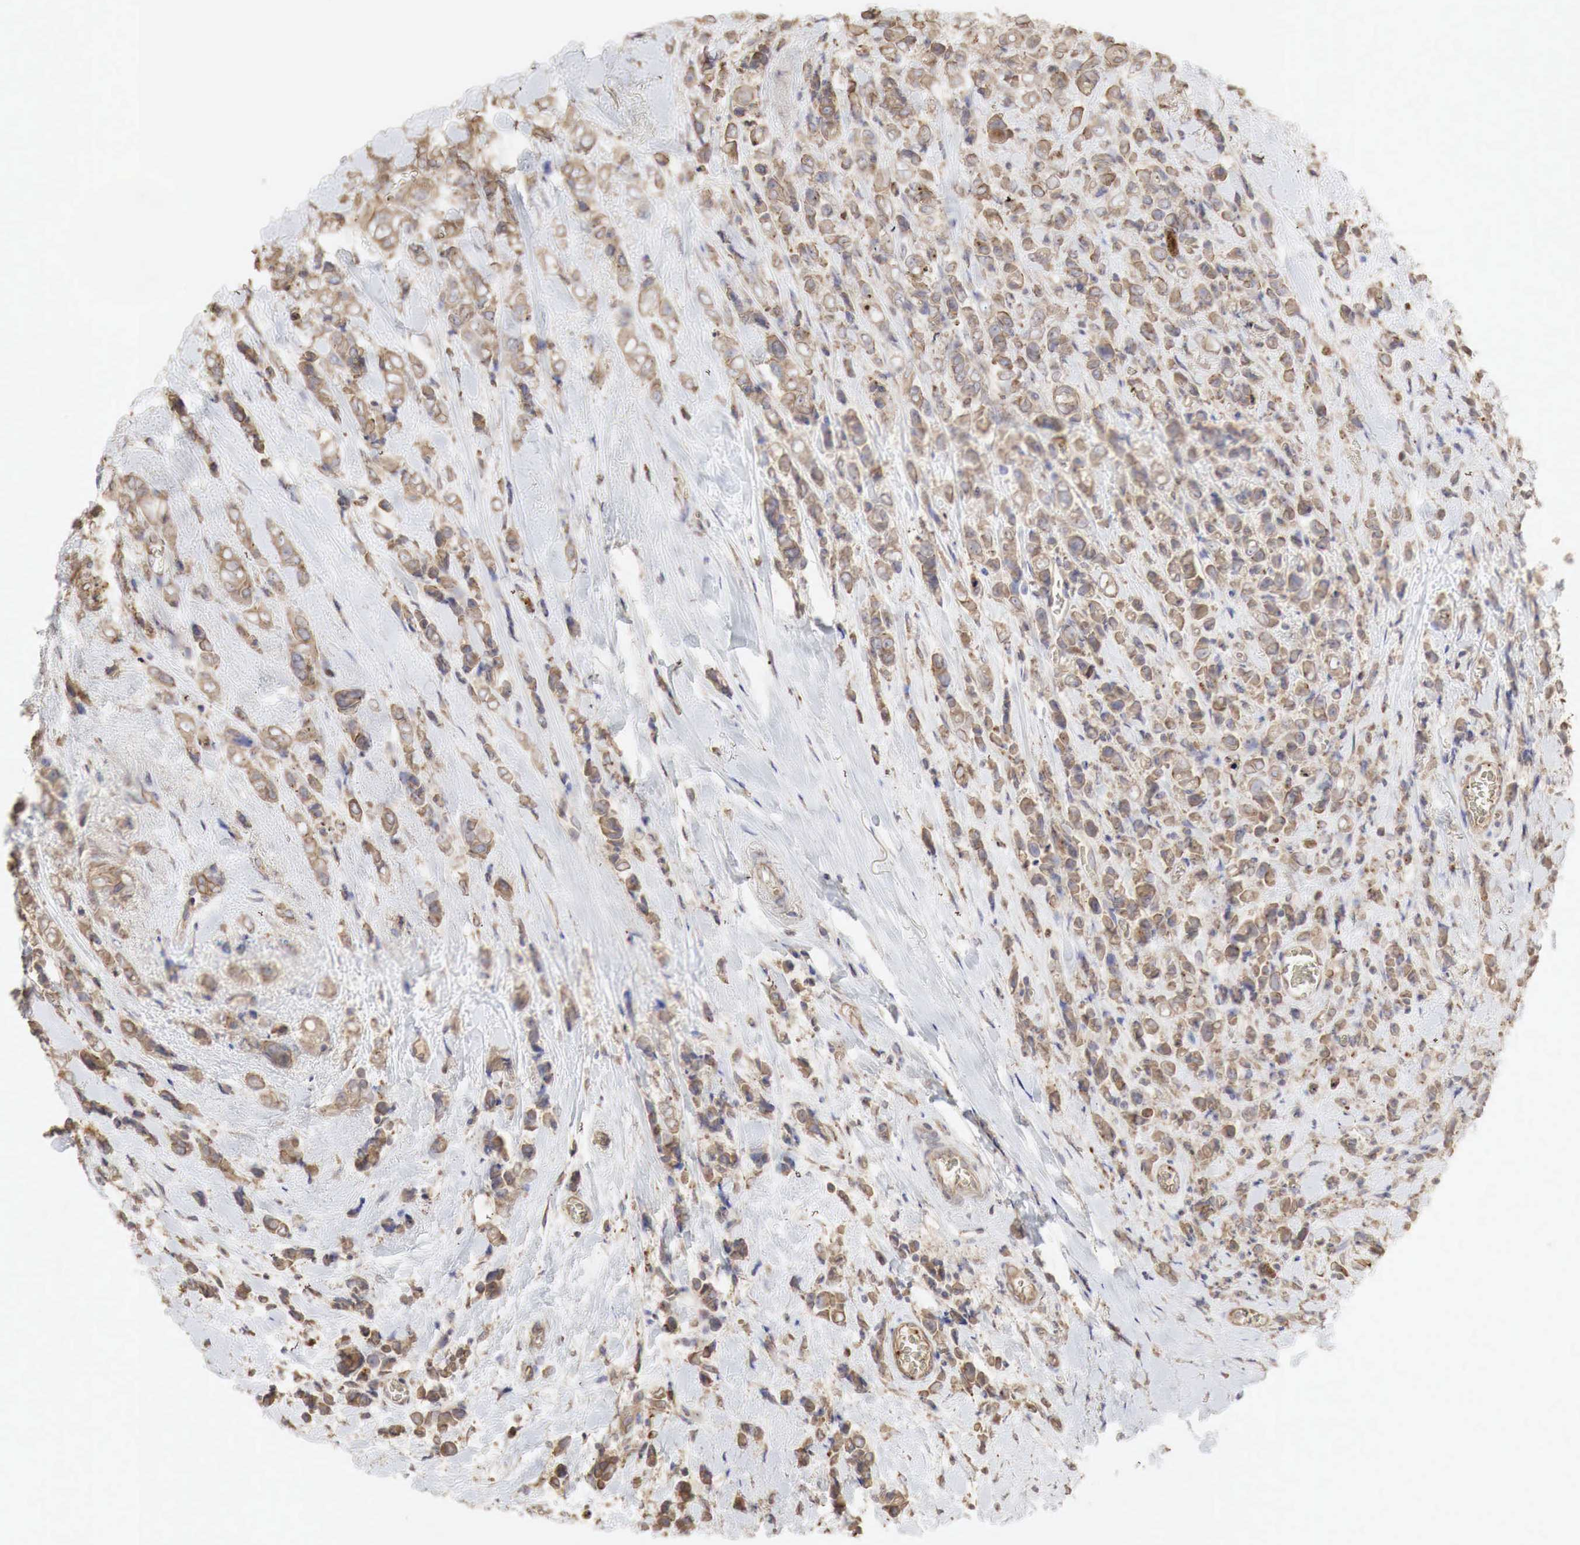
{"staining": {"intensity": "weak", "quantity": ">75%", "location": "cytoplasmic/membranous"}, "tissue": "breast cancer", "cell_type": "Tumor cells", "image_type": "cancer", "snomed": [{"axis": "morphology", "description": "Lobular carcinoma"}, {"axis": "topography", "description": "Breast"}], "caption": "IHC (DAB (3,3'-diaminobenzidine)) staining of human lobular carcinoma (breast) exhibits weak cytoplasmic/membranous protein staining in about >75% of tumor cells.", "gene": "PABPC5", "patient": {"sex": "female", "age": 57}}